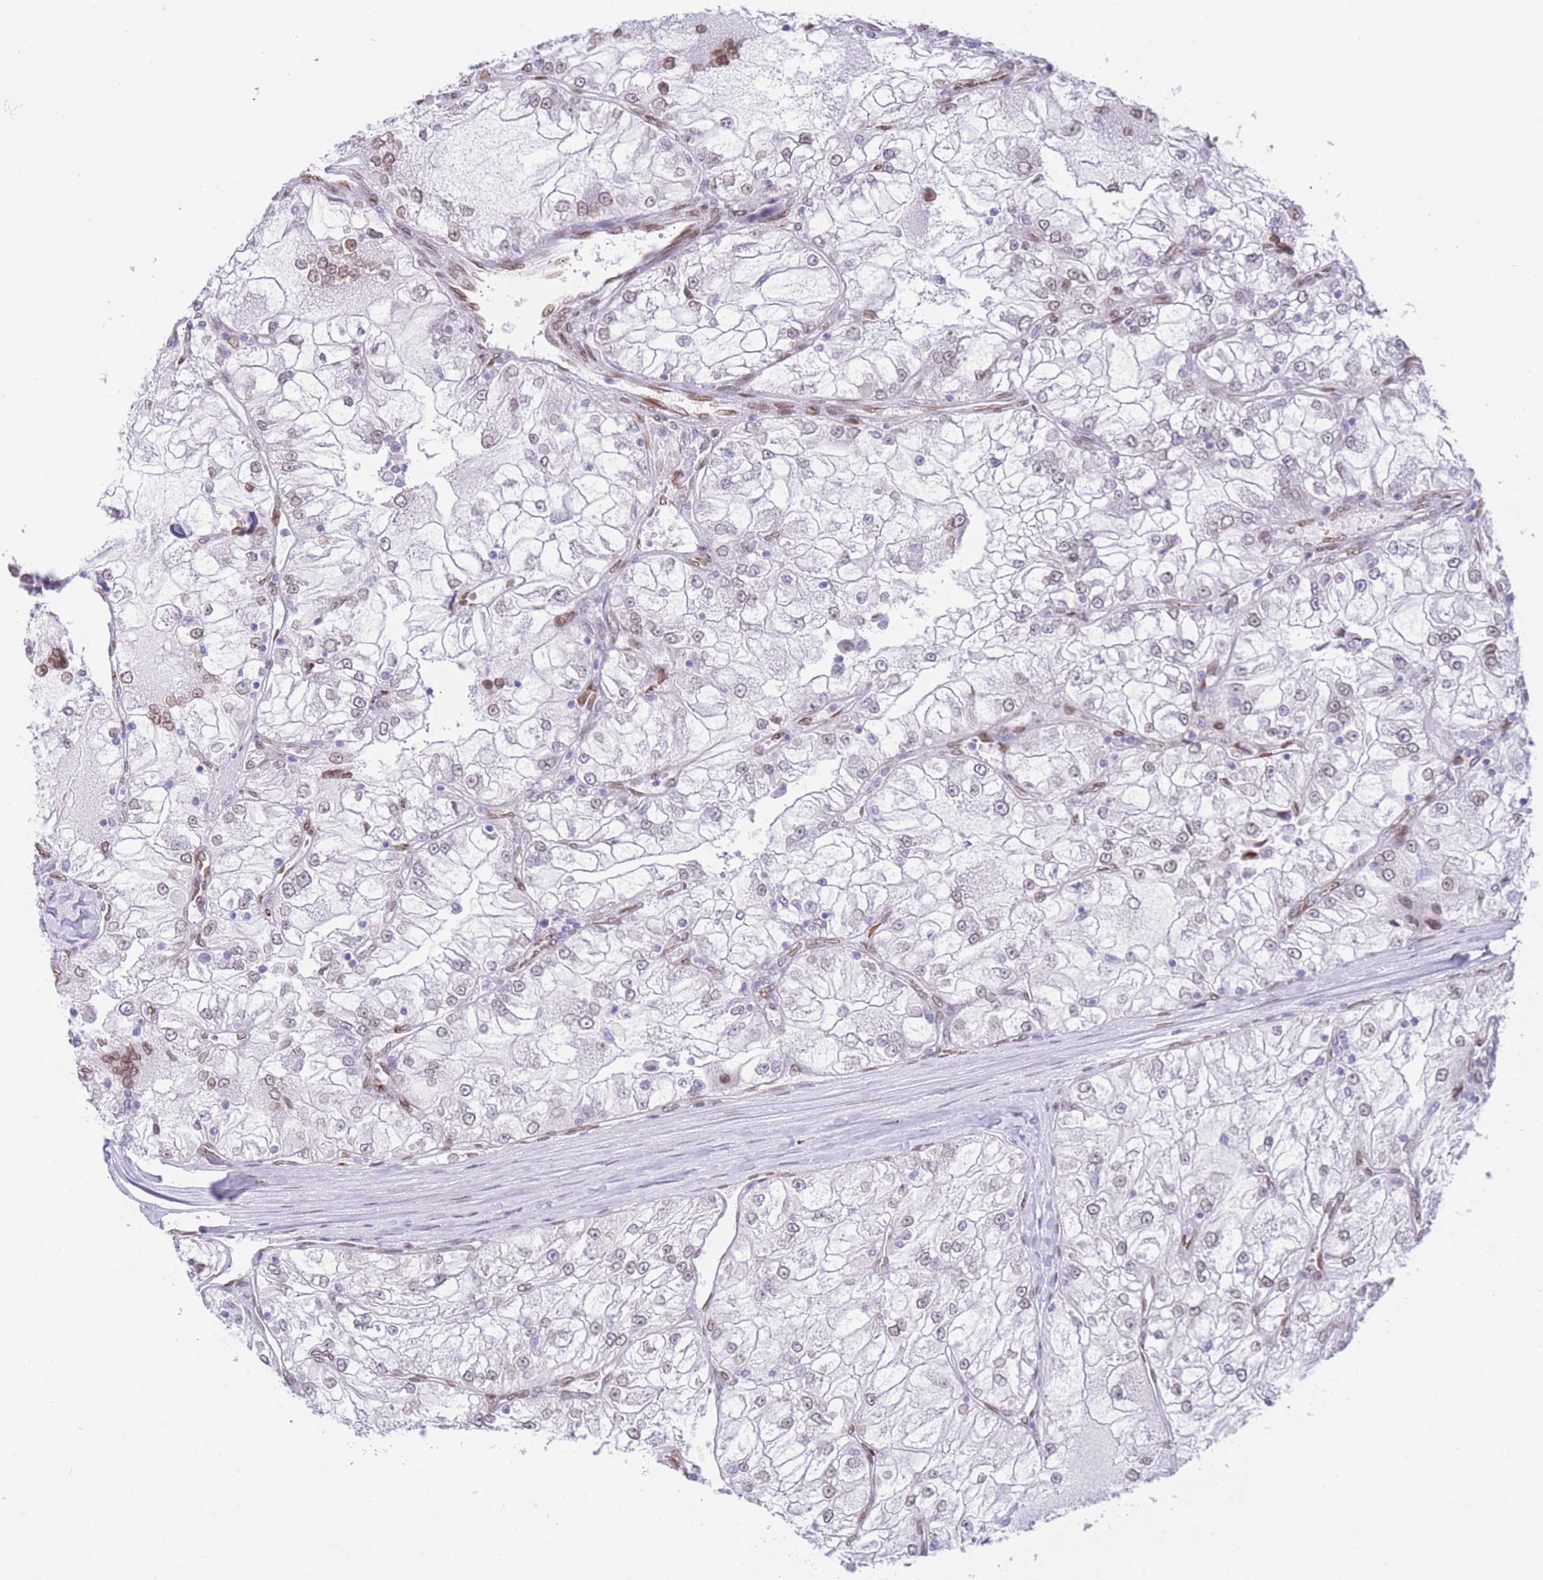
{"staining": {"intensity": "moderate", "quantity": "25%-75%", "location": "nuclear"}, "tissue": "renal cancer", "cell_type": "Tumor cells", "image_type": "cancer", "snomed": [{"axis": "morphology", "description": "Adenocarcinoma, NOS"}, {"axis": "topography", "description": "Kidney"}], "caption": "Renal cancer (adenocarcinoma) stained with immunohistochemistry (IHC) displays moderate nuclear positivity in about 25%-75% of tumor cells.", "gene": "OR10AD1", "patient": {"sex": "female", "age": 72}}